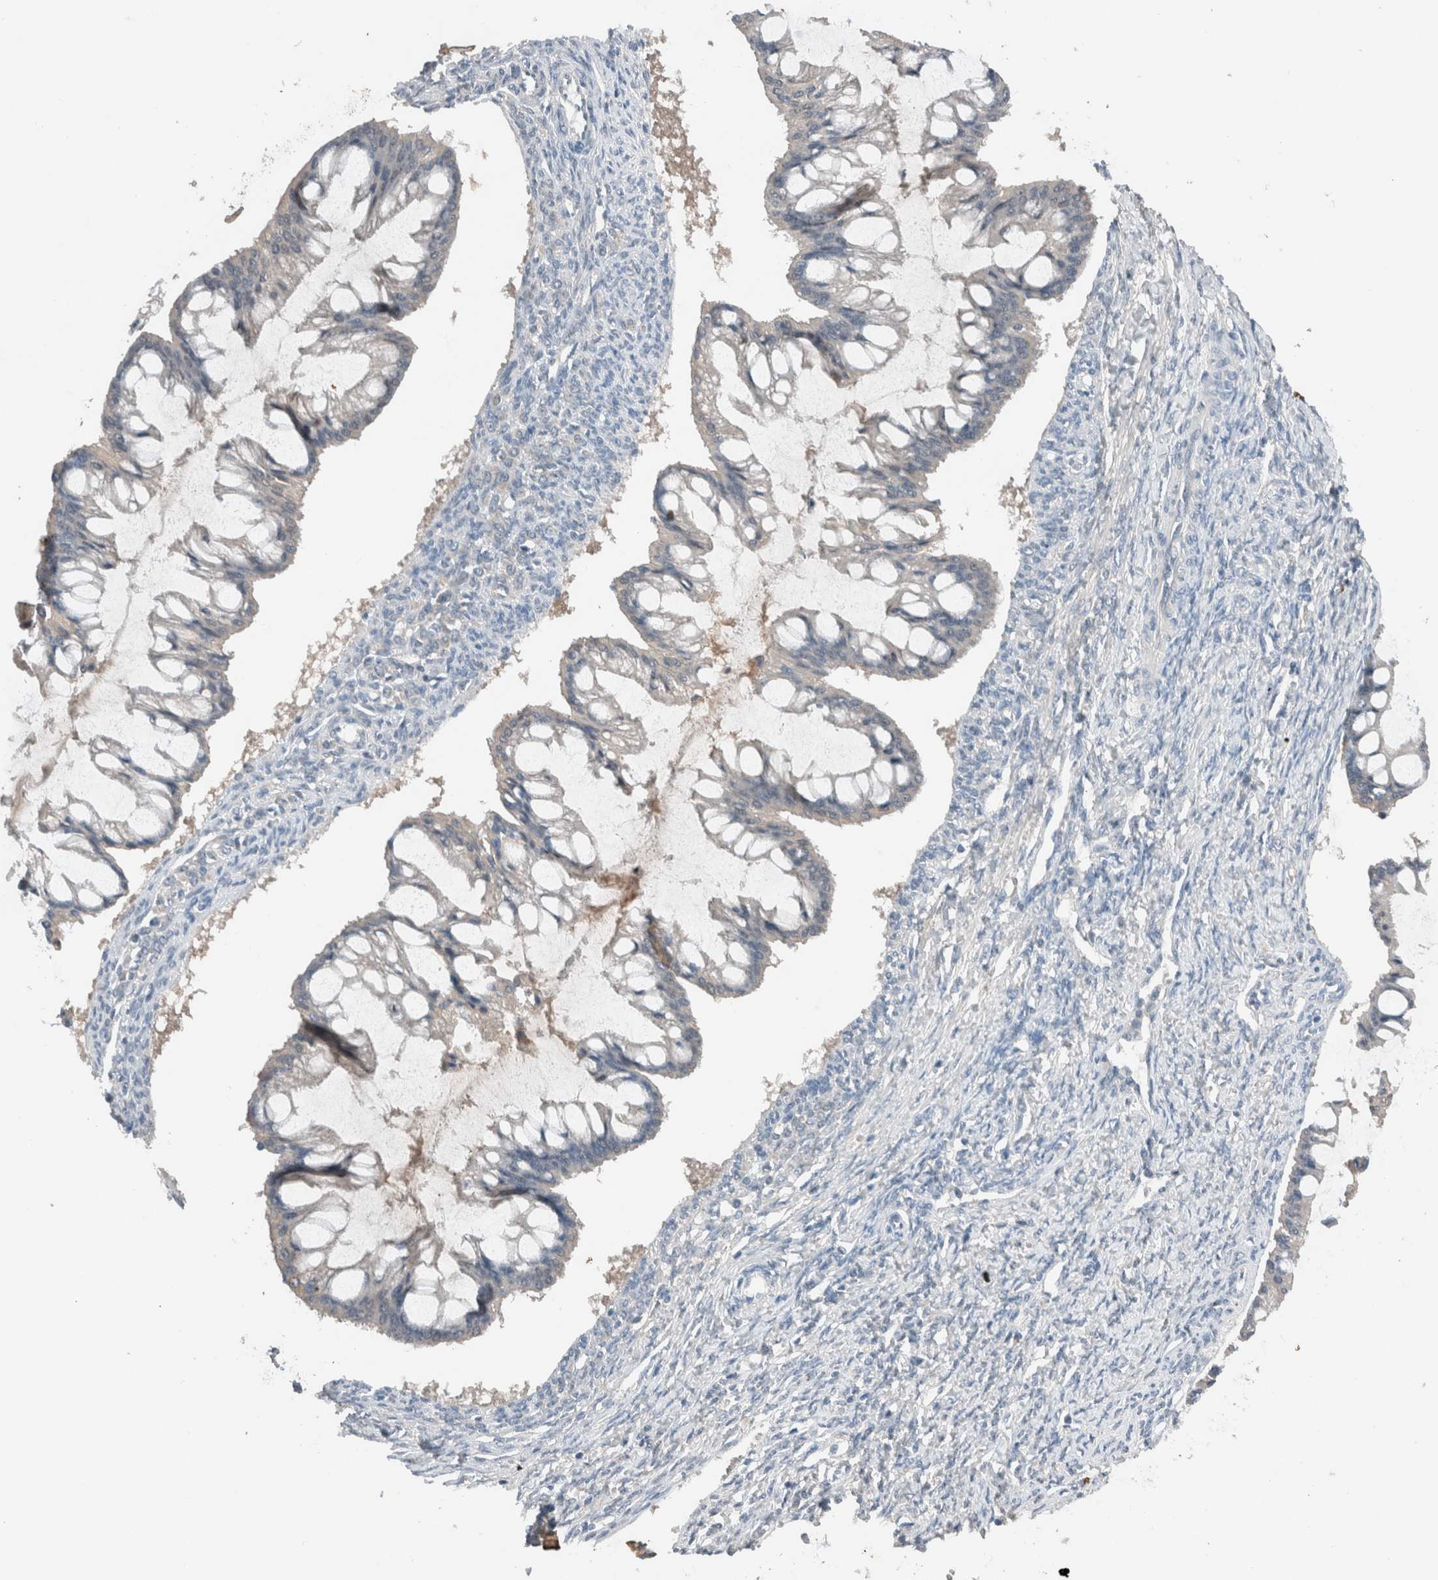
{"staining": {"intensity": "negative", "quantity": "none", "location": "none"}, "tissue": "ovarian cancer", "cell_type": "Tumor cells", "image_type": "cancer", "snomed": [{"axis": "morphology", "description": "Cystadenocarcinoma, mucinous, NOS"}, {"axis": "topography", "description": "Ovary"}], "caption": "DAB immunohistochemical staining of mucinous cystadenocarcinoma (ovarian) reveals no significant expression in tumor cells.", "gene": "UGCG", "patient": {"sex": "female", "age": 73}}